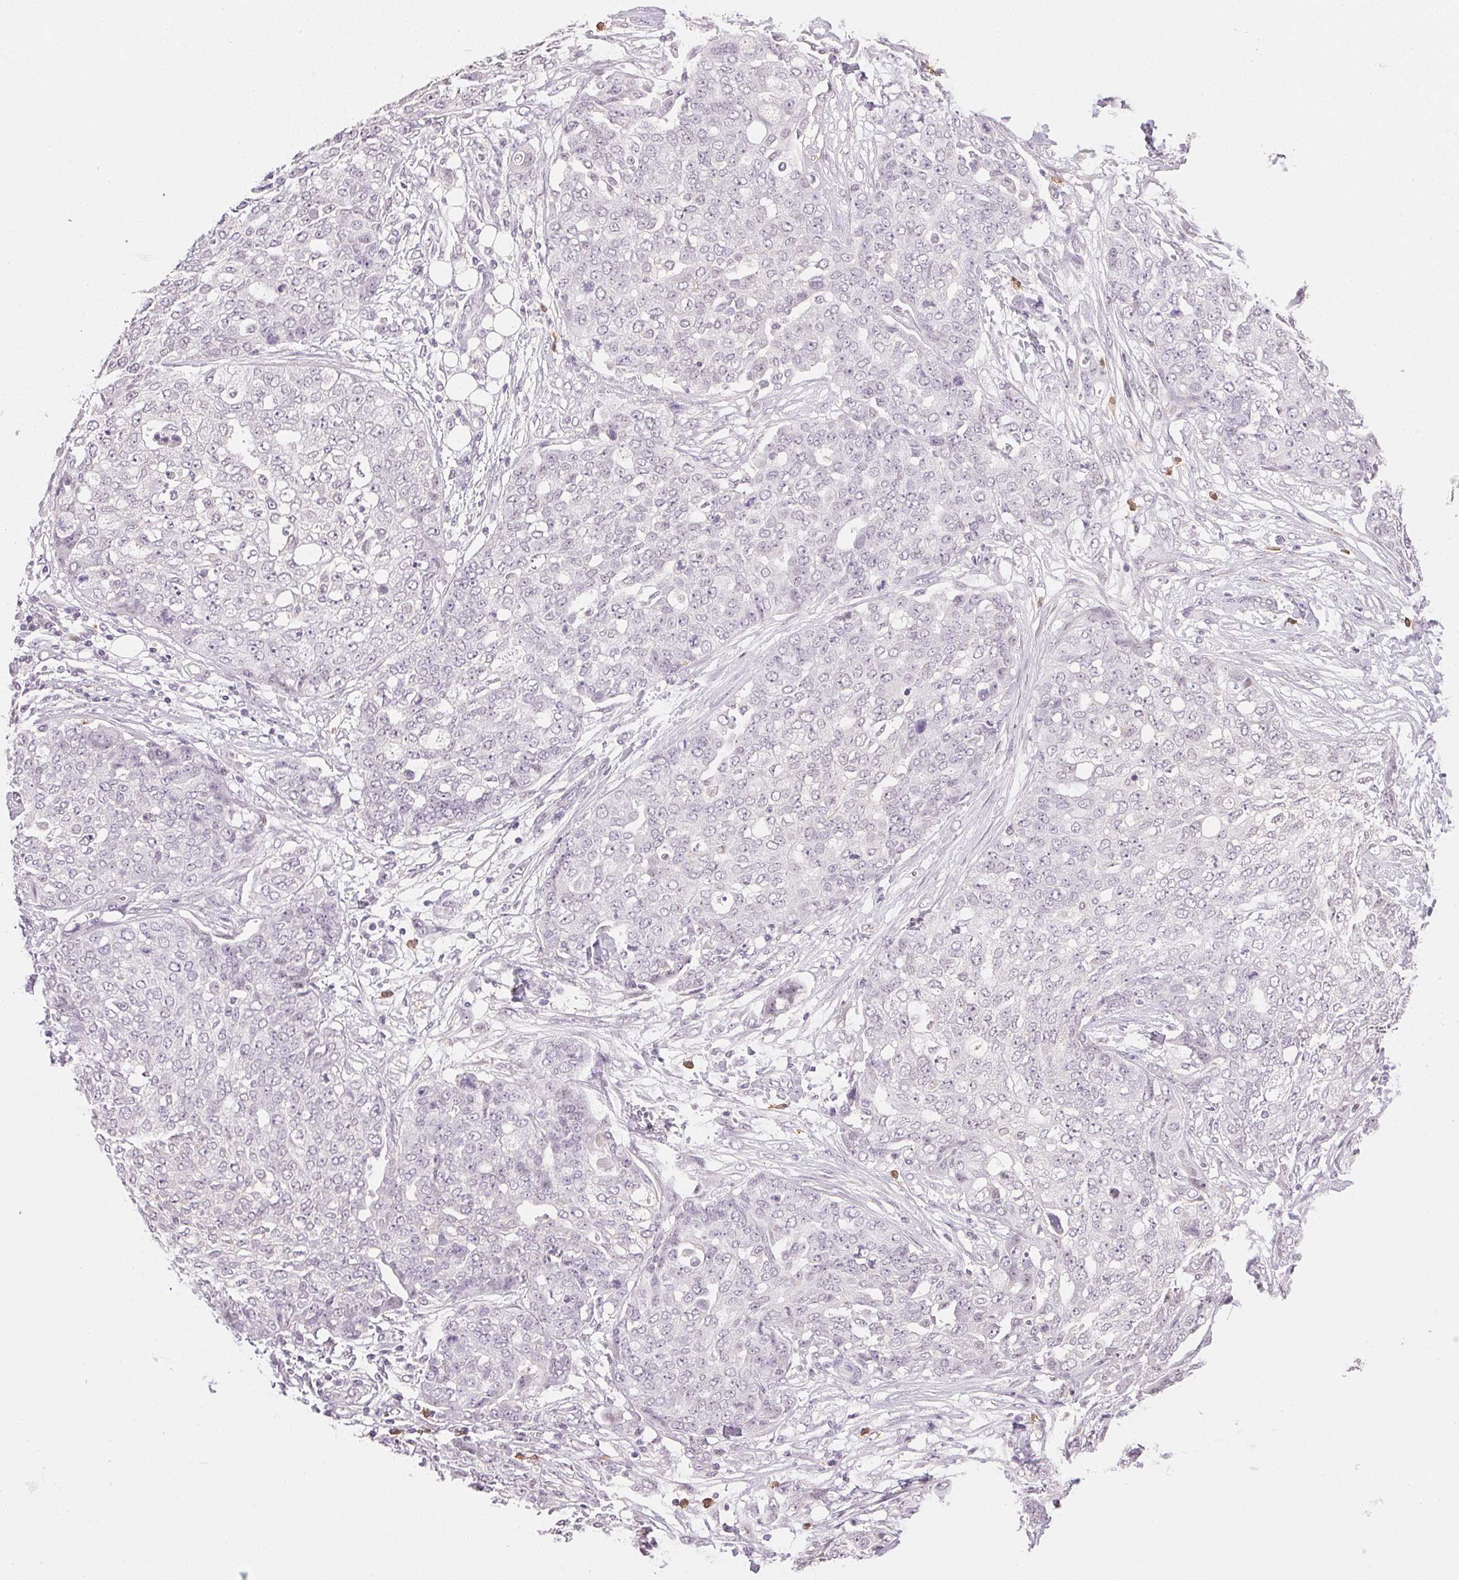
{"staining": {"intensity": "negative", "quantity": "none", "location": "none"}, "tissue": "ovarian cancer", "cell_type": "Tumor cells", "image_type": "cancer", "snomed": [{"axis": "morphology", "description": "Cystadenocarcinoma, serous, NOS"}, {"axis": "topography", "description": "Soft tissue"}, {"axis": "topography", "description": "Ovary"}], "caption": "Tumor cells are negative for brown protein staining in serous cystadenocarcinoma (ovarian).", "gene": "FNDC4", "patient": {"sex": "female", "age": 57}}